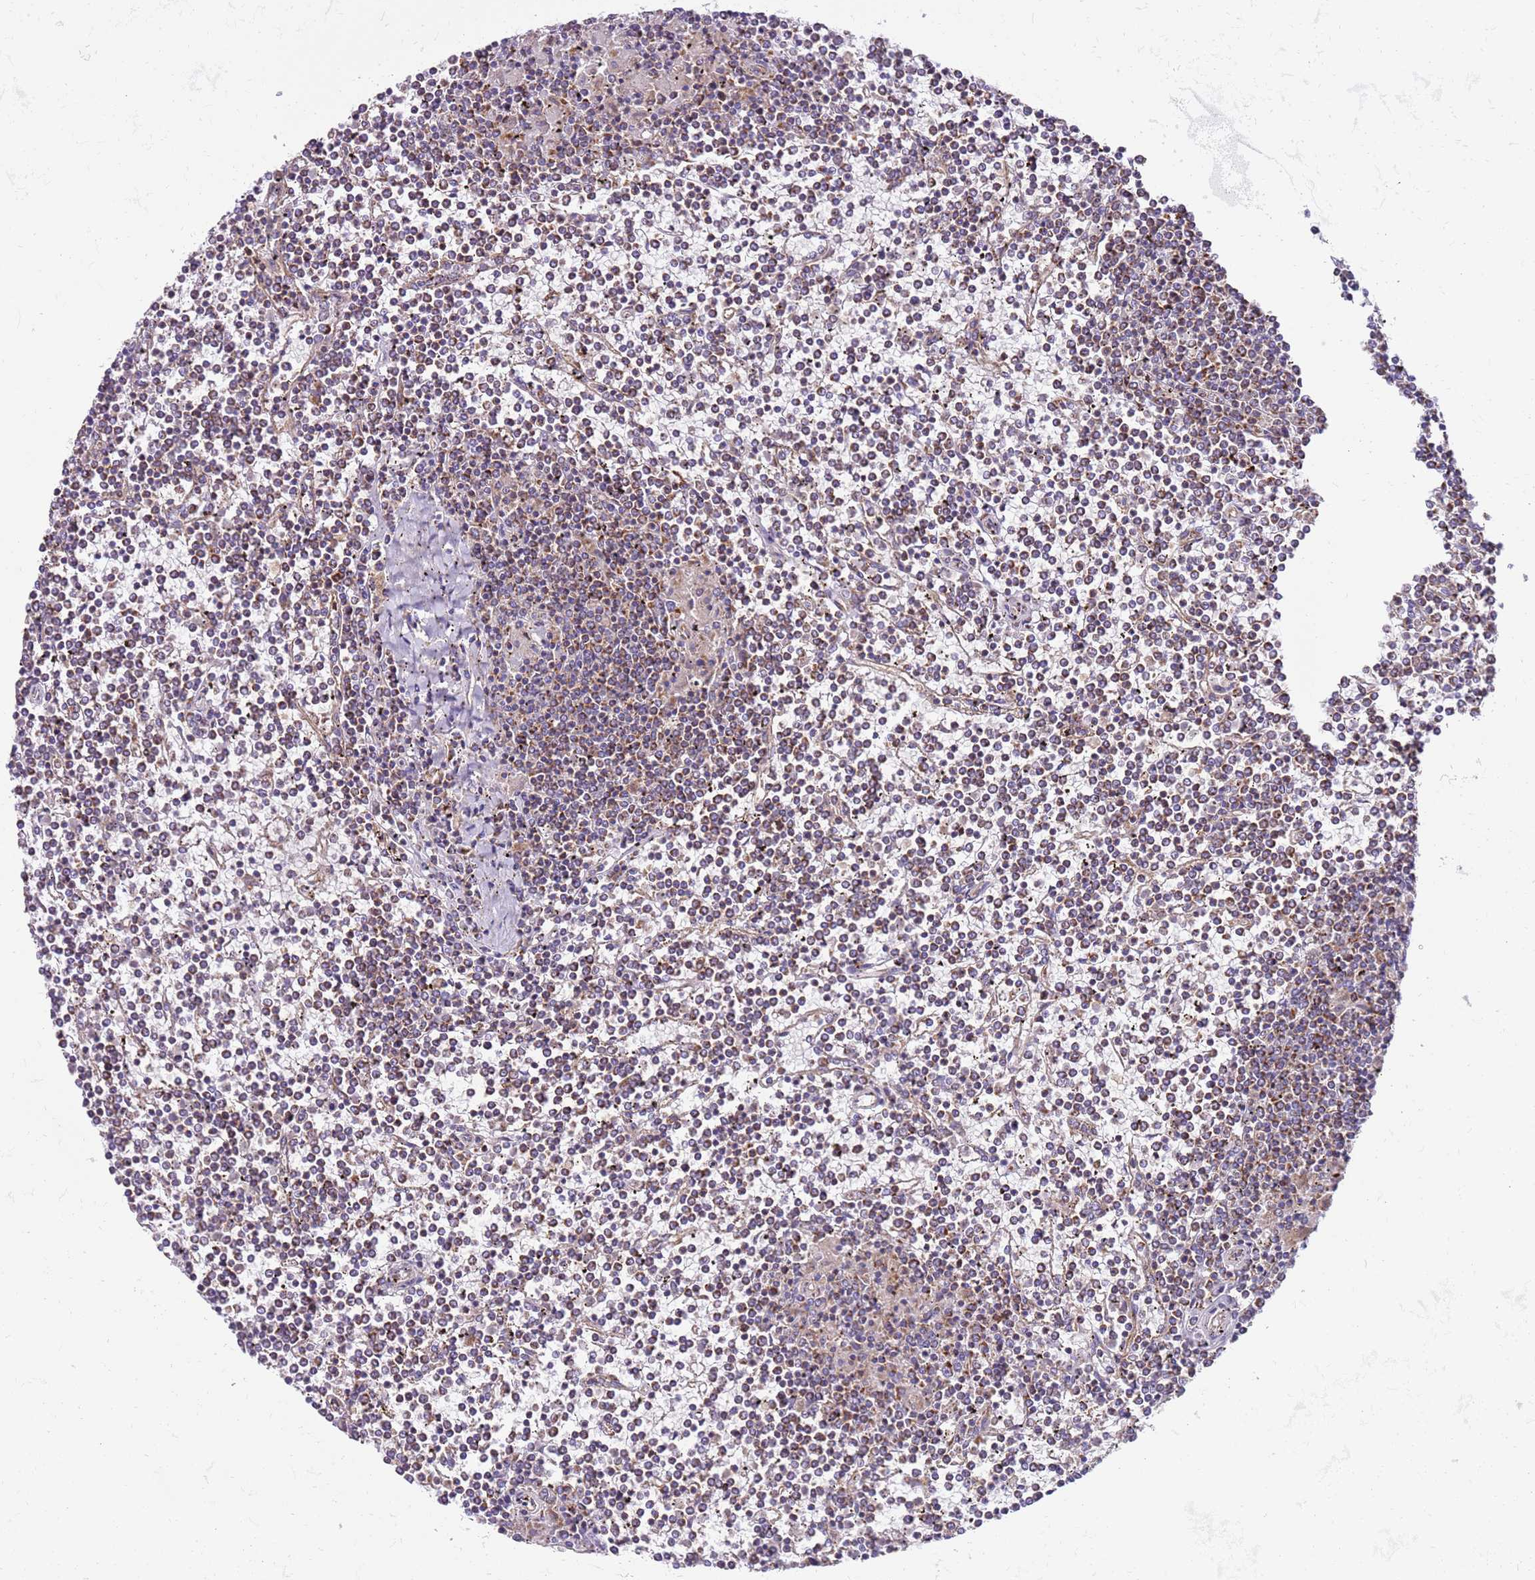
{"staining": {"intensity": "moderate", "quantity": "25%-75%", "location": "cytoplasmic/membranous"}, "tissue": "lymphoma", "cell_type": "Tumor cells", "image_type": "cancer", "snomed": [{"axis": "morphology", "description": "Malignant lymphoma, non-Hodgkin's type, Low grade"}, {"axis": "topography", "description": "Spleen"}], "caption": "A medium amount of moderate cytoplasmic/membranous positivity is present in about 25%-75% of tumor cells in lymphoma tissue.", "gene": "MRPL20", "patient": {"sex": "female", "age": 19}}